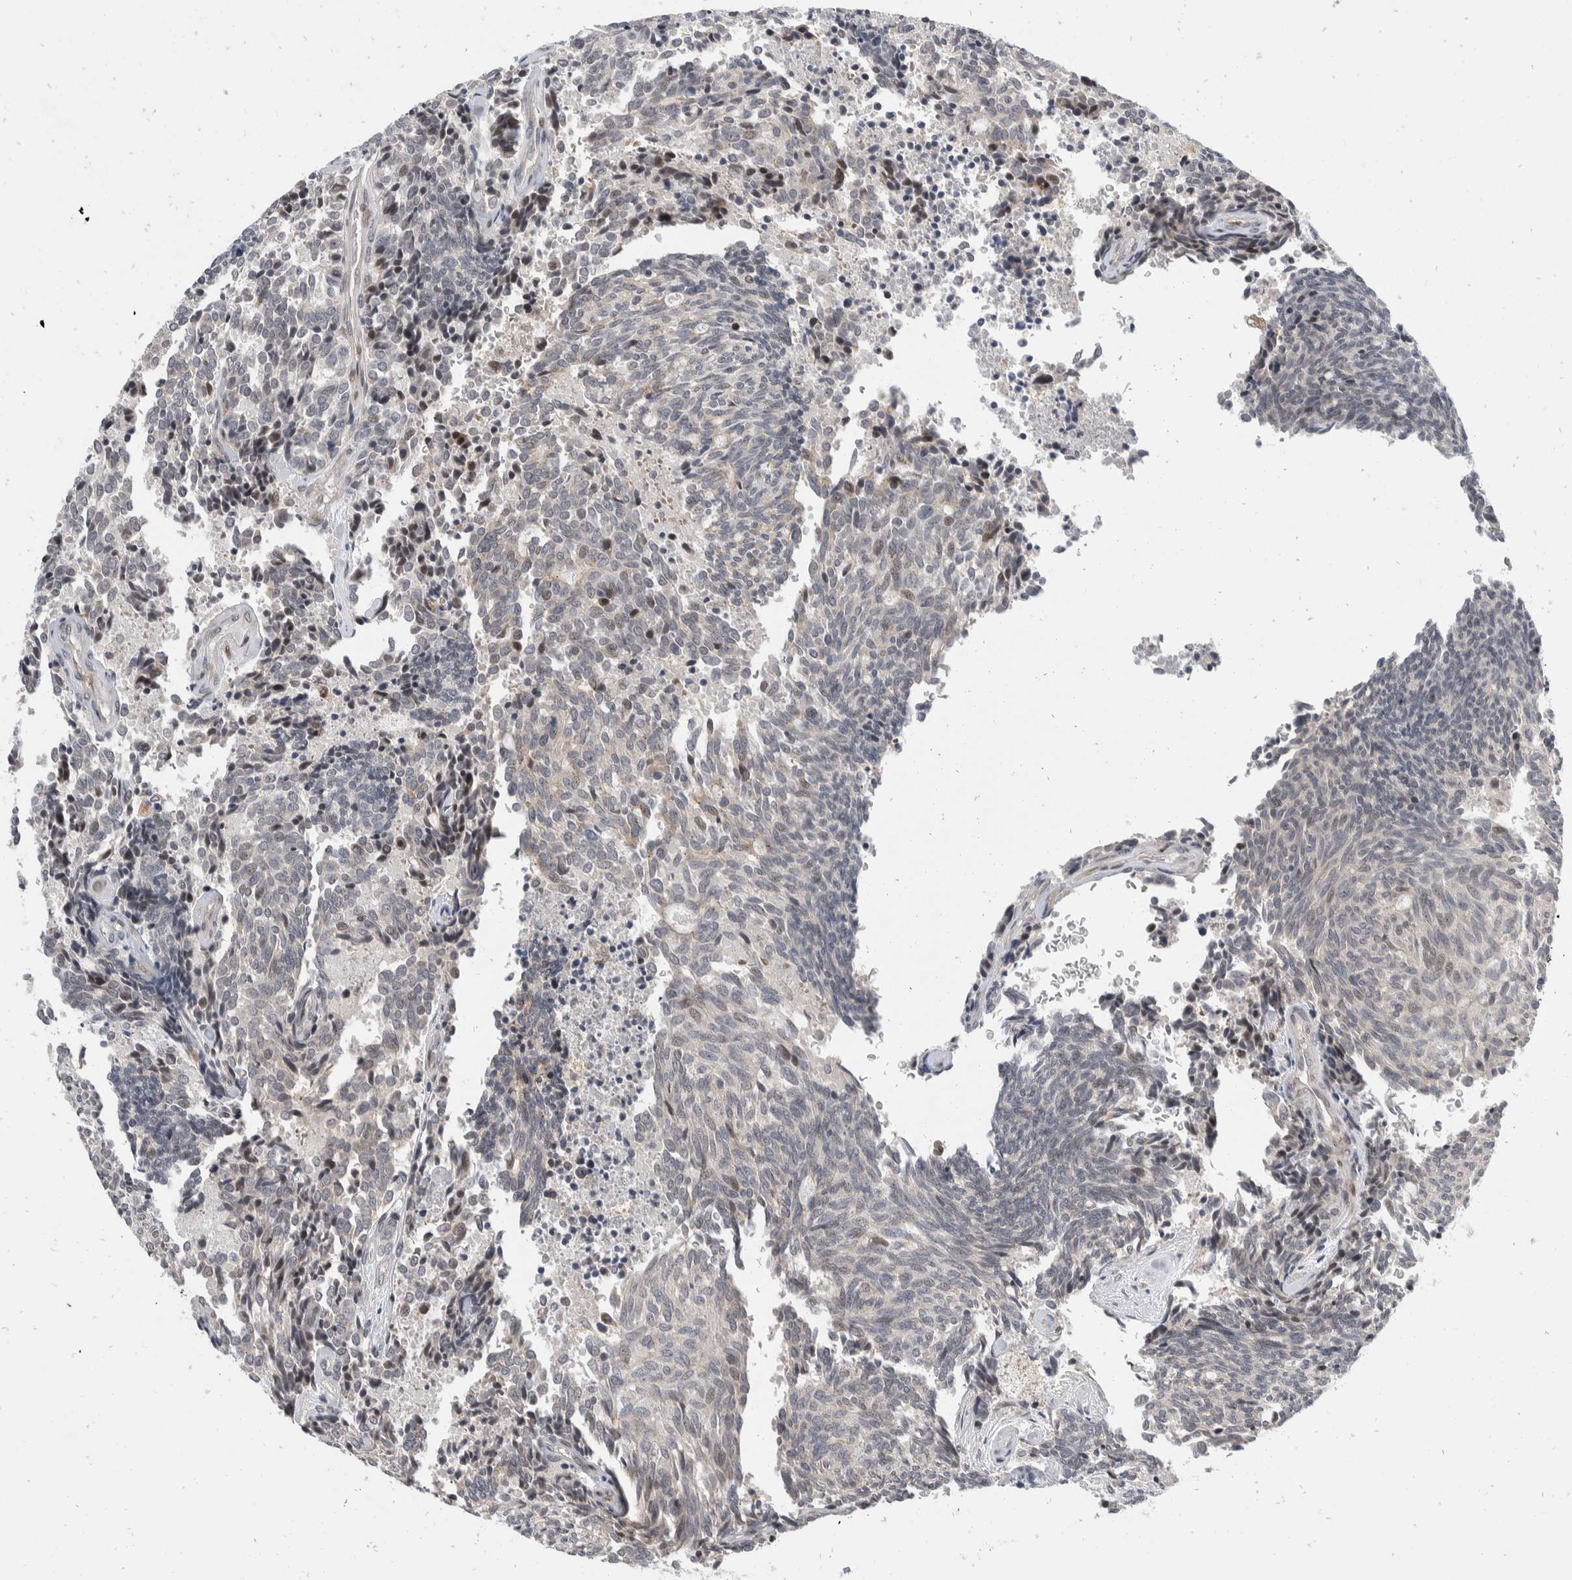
{"staining": {"intensity": "negative", "quantity": "none", "location": "none"}, "tissue": "carcinoid", "cell_type": "Tumor cells", "image_type": "cancer", "snomed": [{"axis": "morphology", "description": "Carcinoid, malignant, NOS"}, {"axis": "topography", "description": "Pancreas"}], "caption": "This photomicrograph is of carcinoid stained with immunohistochemistry to label a protein in brown with the nuclei are counter-stained blue. There is no expression in tumor cells.", "gene": "ZNF703", "patient": {"sex": "female", "age": 54}}